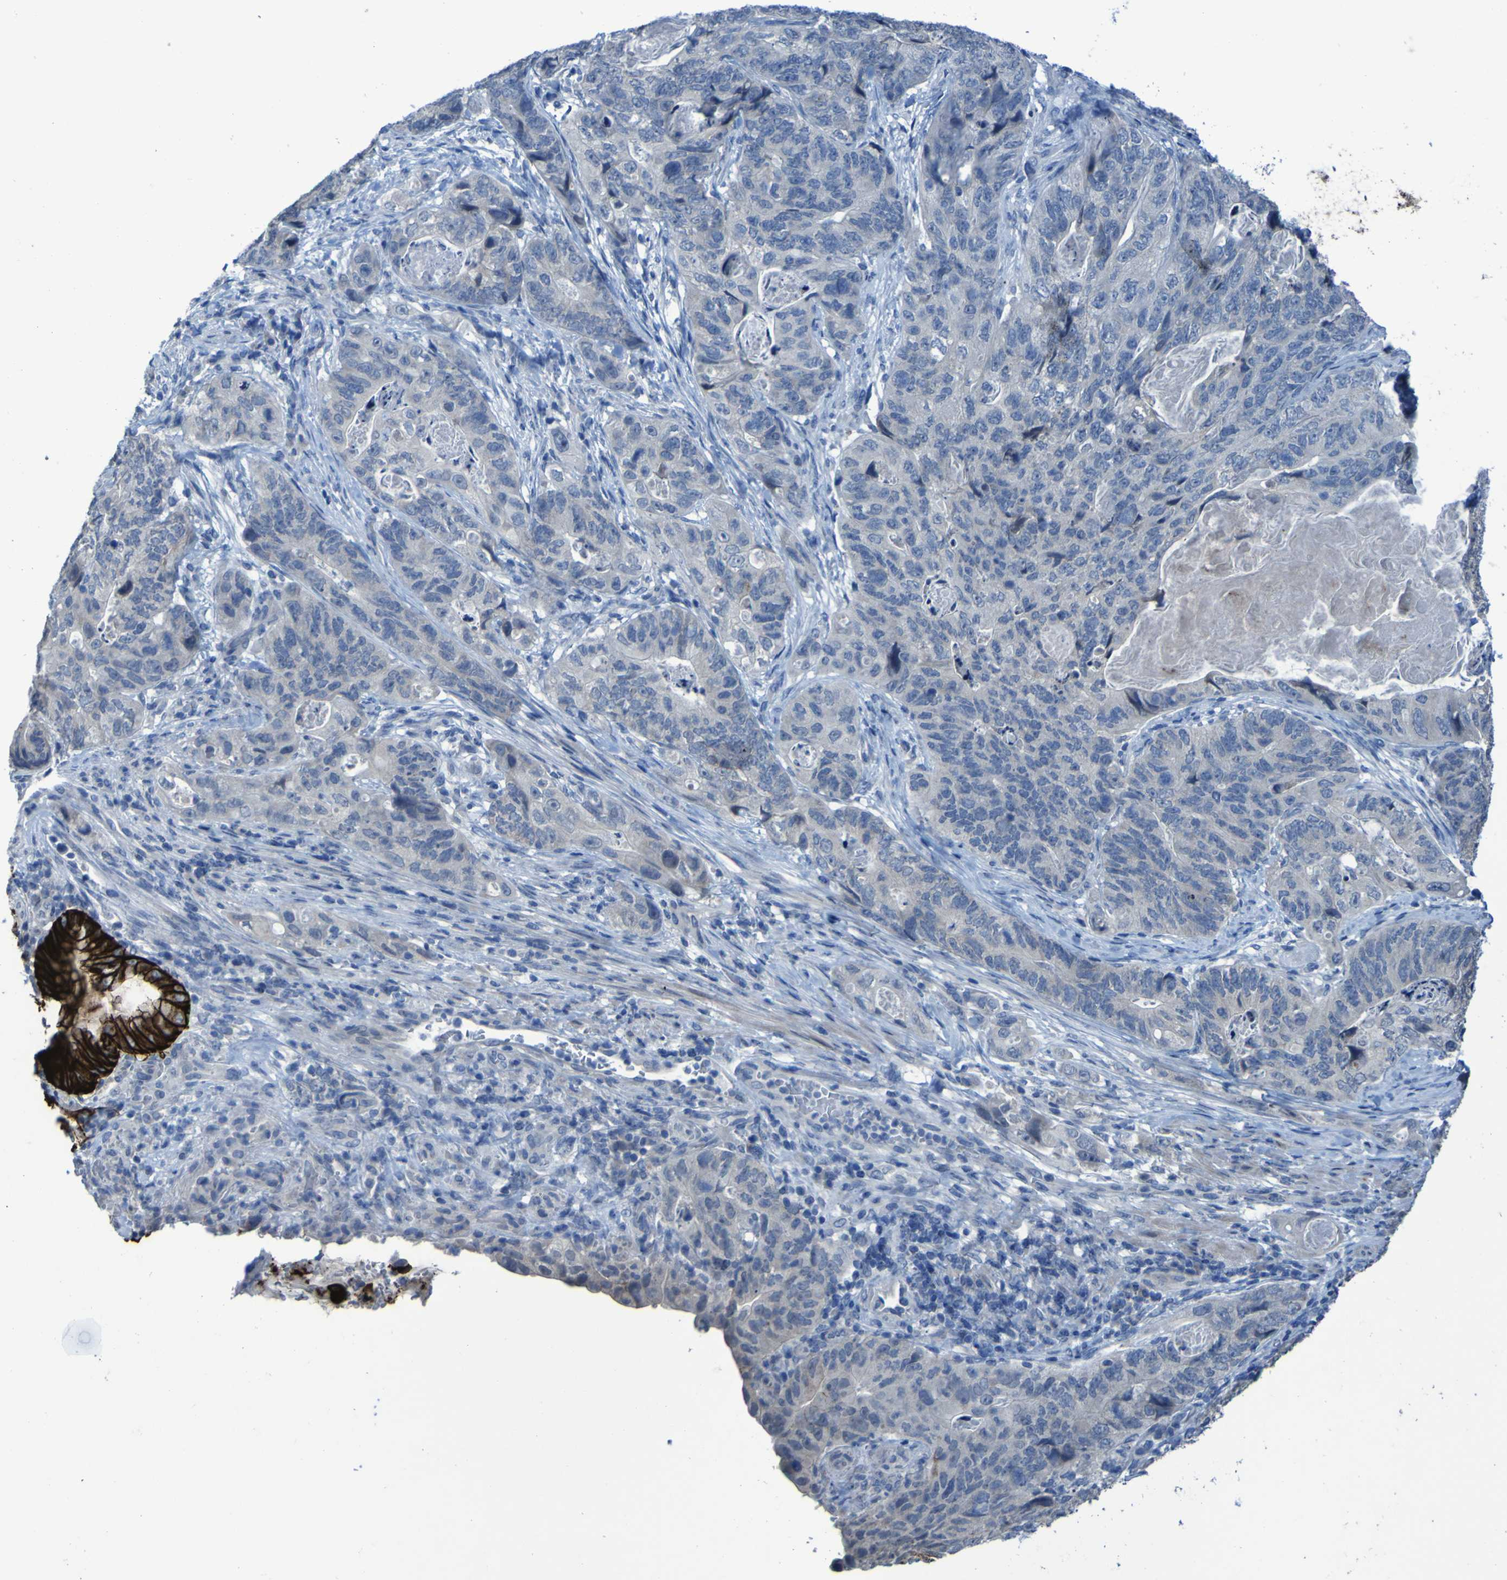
{"staining": {"intensity": "strong", "quantity": "<25%", "location": "cytoplasmic/membranous"}, "tissue": "stomach cancer", "cell_type": "Tumor cells", "image_type": "cancer", "snomed": [{"axis": "morphology", "description": "Adenocarcinoma, NOS"}, {"axis": "topography", "description": "Stomach"}], "caption": "High-magnification brightfield microscopy of stomach cancer (adenocarcinoma) stained with DAB (brown) and counterstained with hematoxylin (blue). tumor cells exhibit strong cytoplasmic/membranous positivity is present in about<25% of cells.", "gene": "CLDN18", "patient": {"sex": "female", "age": 89}}